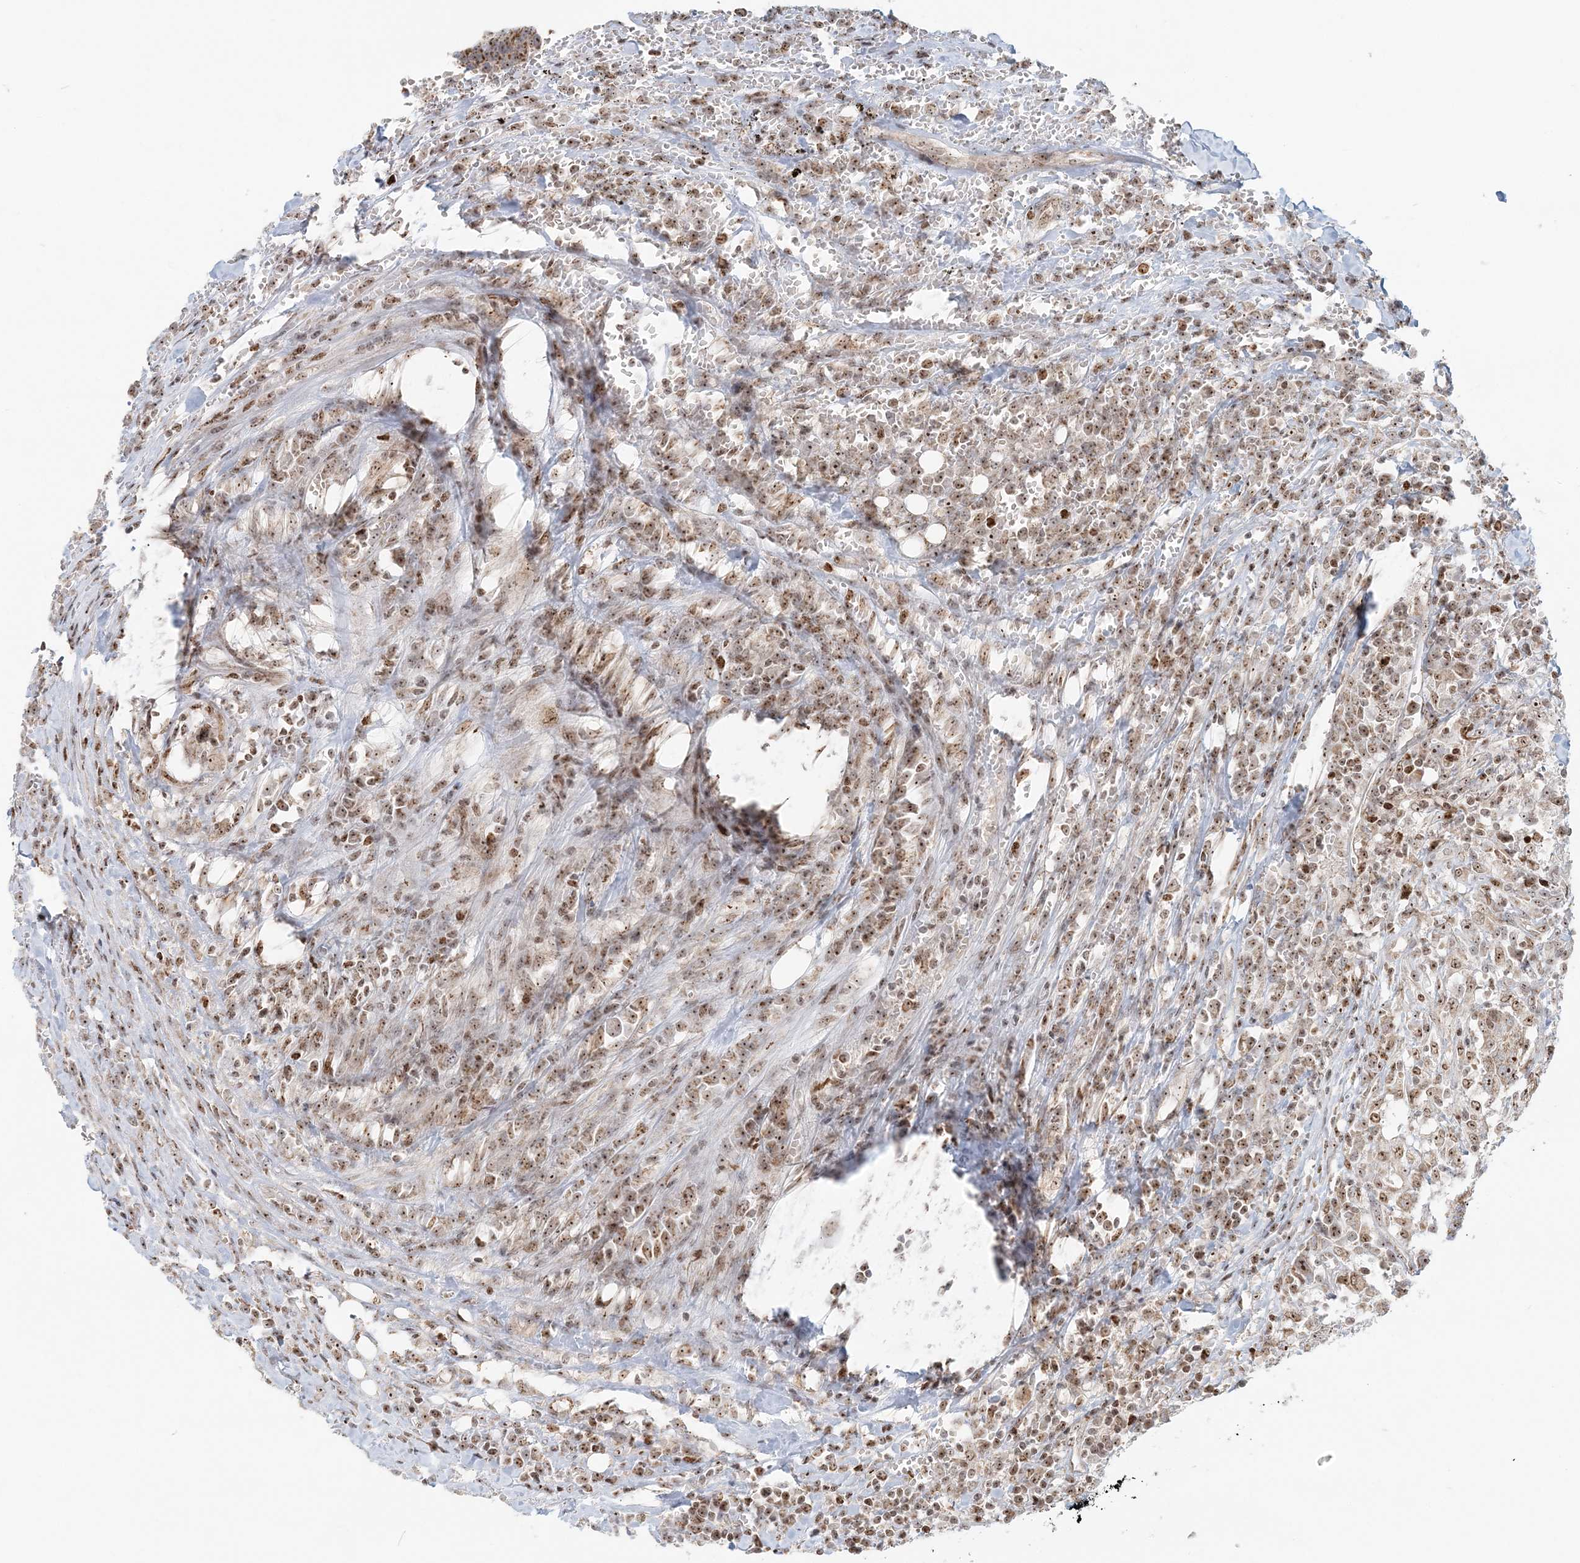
{"staining": {"intensity": "moderate", "quantity": ">75%", "location": "cytoplasmic/membranous,nuclear"}, "tissue": "head and neck cancer", "cell_type": "Tumor cells", "image_type": "cancer", "snomed": [{"axis": "morphology", "description": "Squamous cell carcinoma, NOS"}, {"axis": "topography", "description": "Head-Neck"}], "caption": "Human head and neck cancer (squamous cell carcinoma) stained with a protein marker reveals moderate staining in tumor cells.", "gene": "UBE2F", "patient": {"sex": "male", "age": 66}}